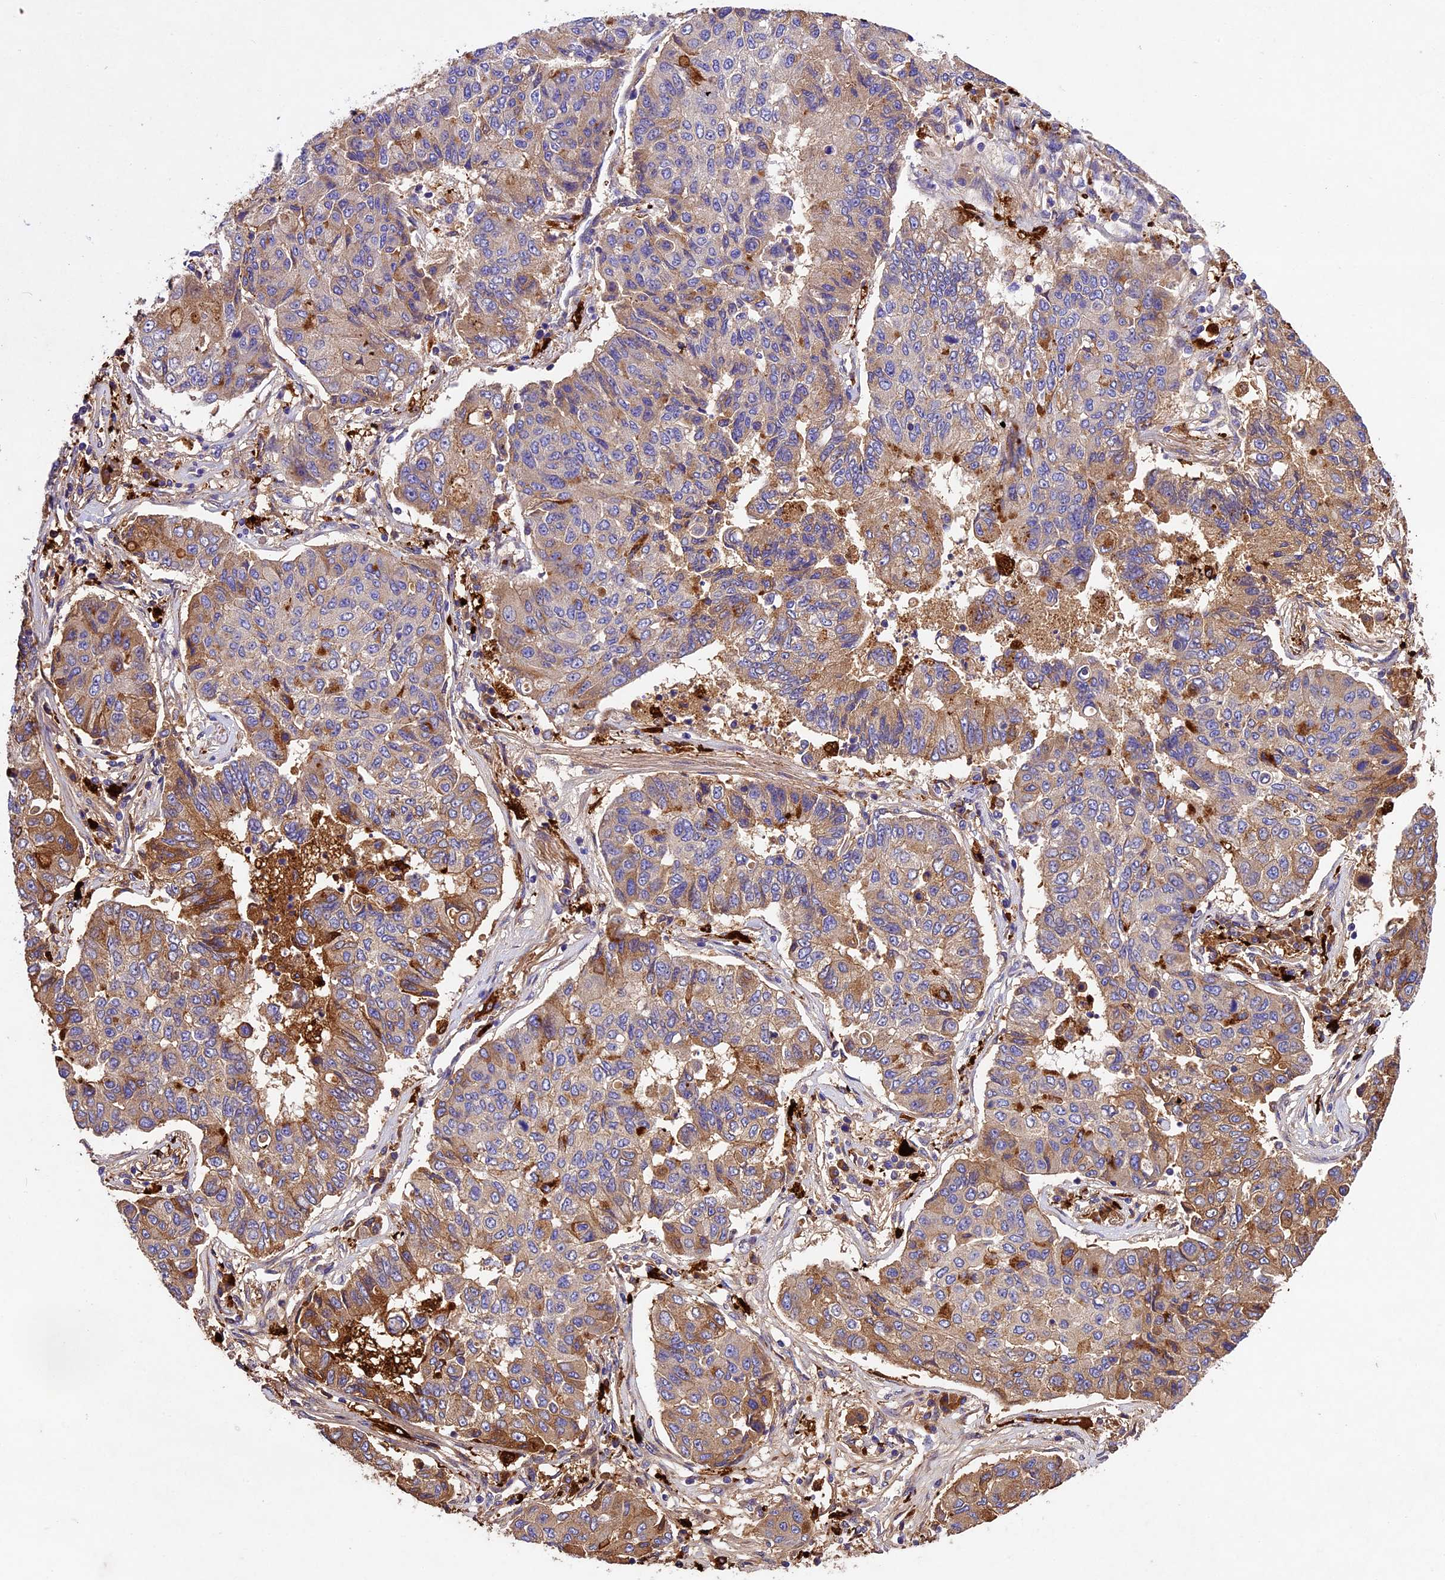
{"staining": {"intensity": "moderate", "quantity": "<25%", "location": "cytoplasmic/membranous"}, "tissue": "lung cancer", "cell_type": "Tumor cells", "image_type": "cancer", "snomed": [{"axis": "morphology", "description": "Squamous cell carcinoma, NOS"}, {"axis": "topography", "description": "Lung"}], "caption": "Lung cancer stained for a protein displays moderate cytoplasmic/membranous positivity in tumor cells.", "gene": "CILP2", "patient": {"sex": "male", "age": 74}}